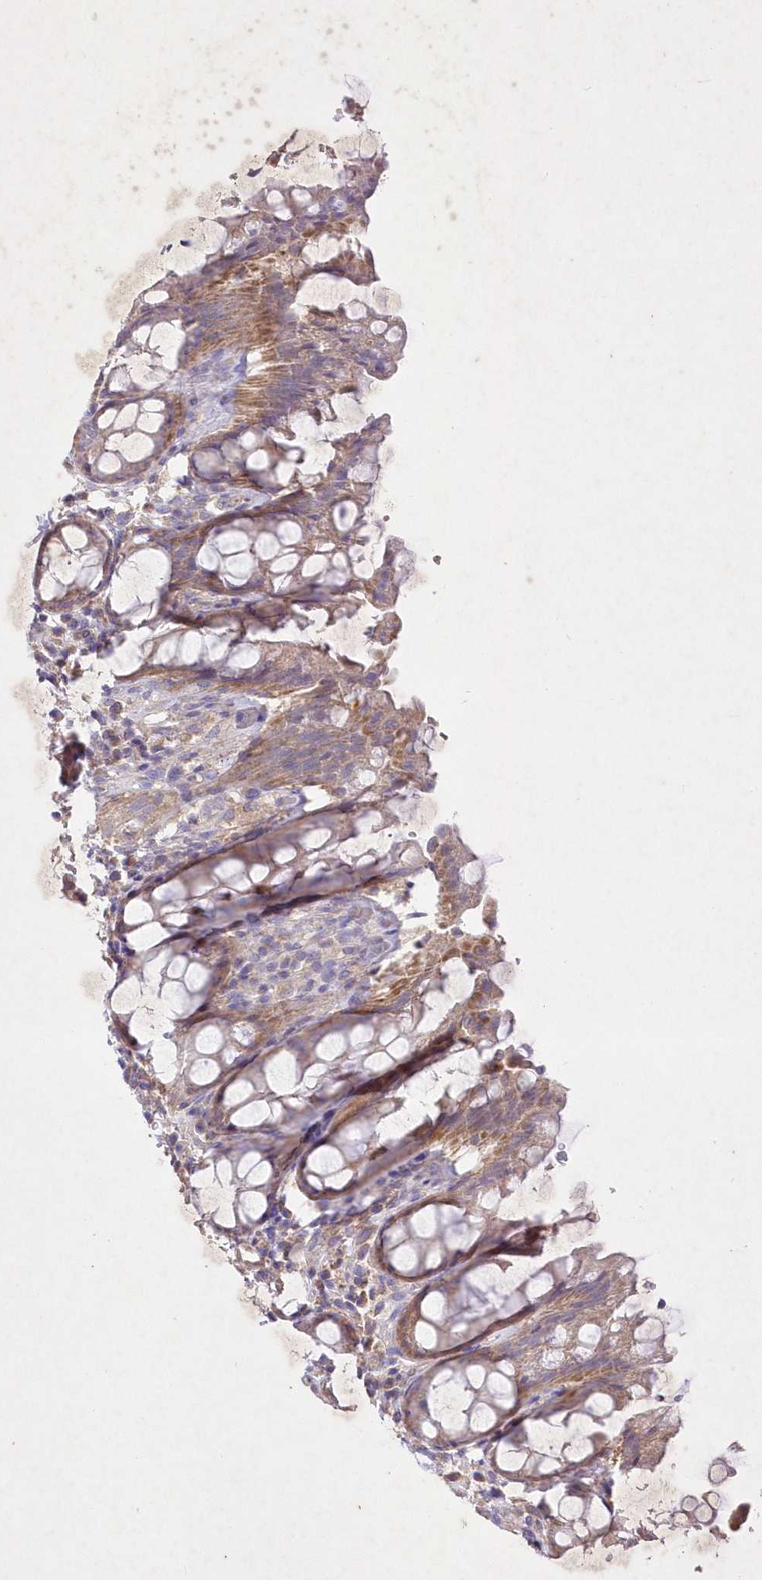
{"staining": {"intensity": "moderate", "quantity": ">75%", "location": "cytoplasmic/membranous"}, "tissue": "rectum", "cell_type": "Glandular cells", "image_type": "normal", "snomed": [{"axis": "morphology", "description": "Normal tissue, NOS"}, {"axis": "topography", "description": "Rectum"}], "caption": "Normal rectum shows moderate cytoplasmic/membranous staining in approximately >75% of glandular cells, visualized by immunohistochemistry.", "gene": "ITSN2", "patient": {"sex": "male", "age": 64}}